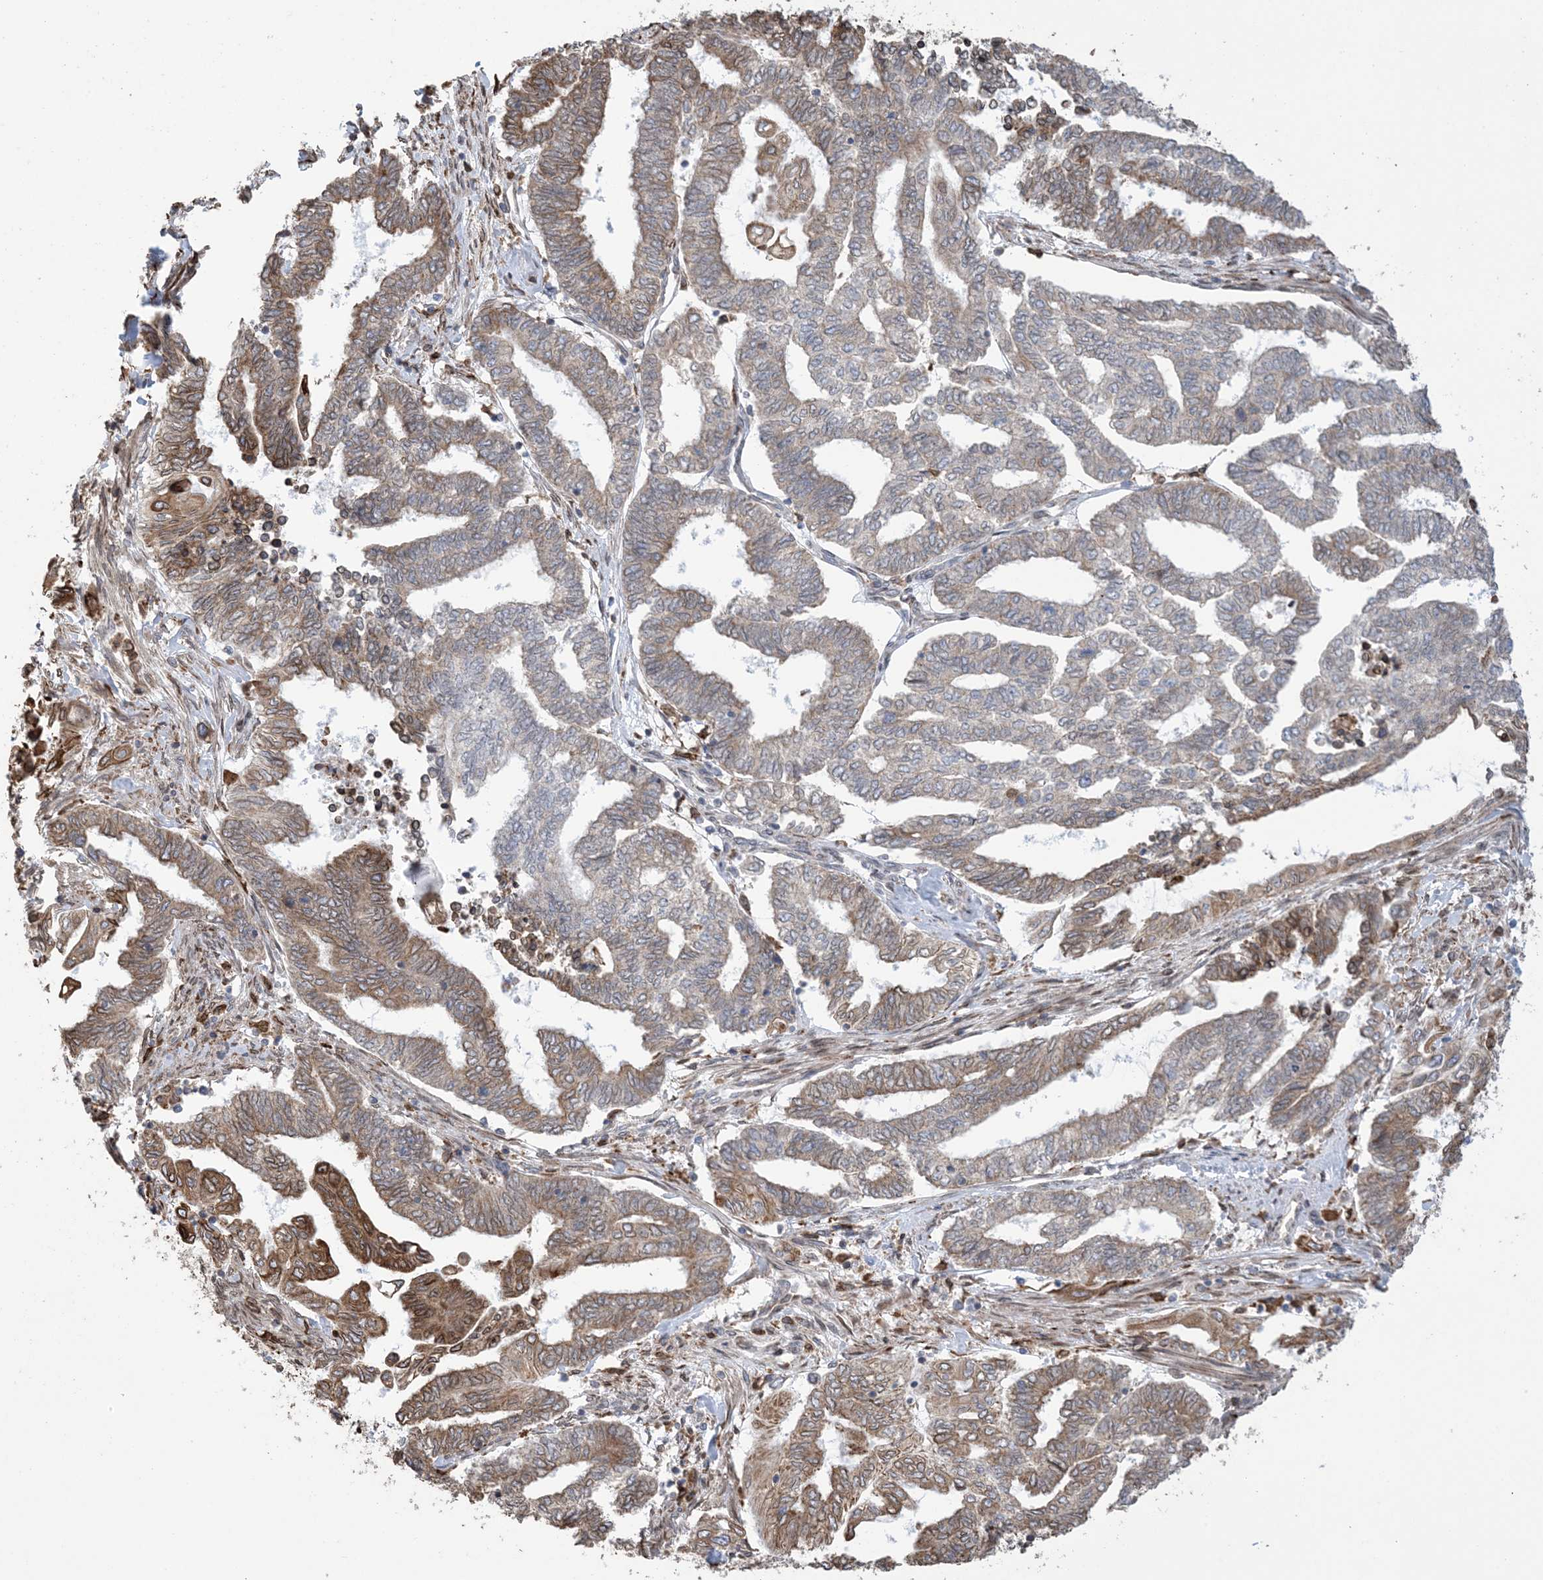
{"staining": {"intensity": "moderate", "quantity": "25%-75%", "location": "cytoplasmic/membranous"}, "tissue": "endometrial cancer", "cell_type": "Tumor cells", "image_type": "cancer", "snomed": [{"axis": "morphology", "description": "Adenocarcinoma, NOS"}, {"axis": "topography", "description": "Uterus"}, {"axis": "topography", "description": "Endometrium"}], "caption": "Immunohistochemistry (IHC) staining of endometrial cancer, which displays medium levels of moderate cytoplasmic/membranous expression in about 25%-75% of tumor cells indicating moderate cytoplasmic/membranous protein positivity. The staining was performed using DAB (brown) for protein detection and nuclei were counterstained in hematoxylin (blue).", "gene": "SHANK1", "patient": {"sex": "female", "age": 70}}